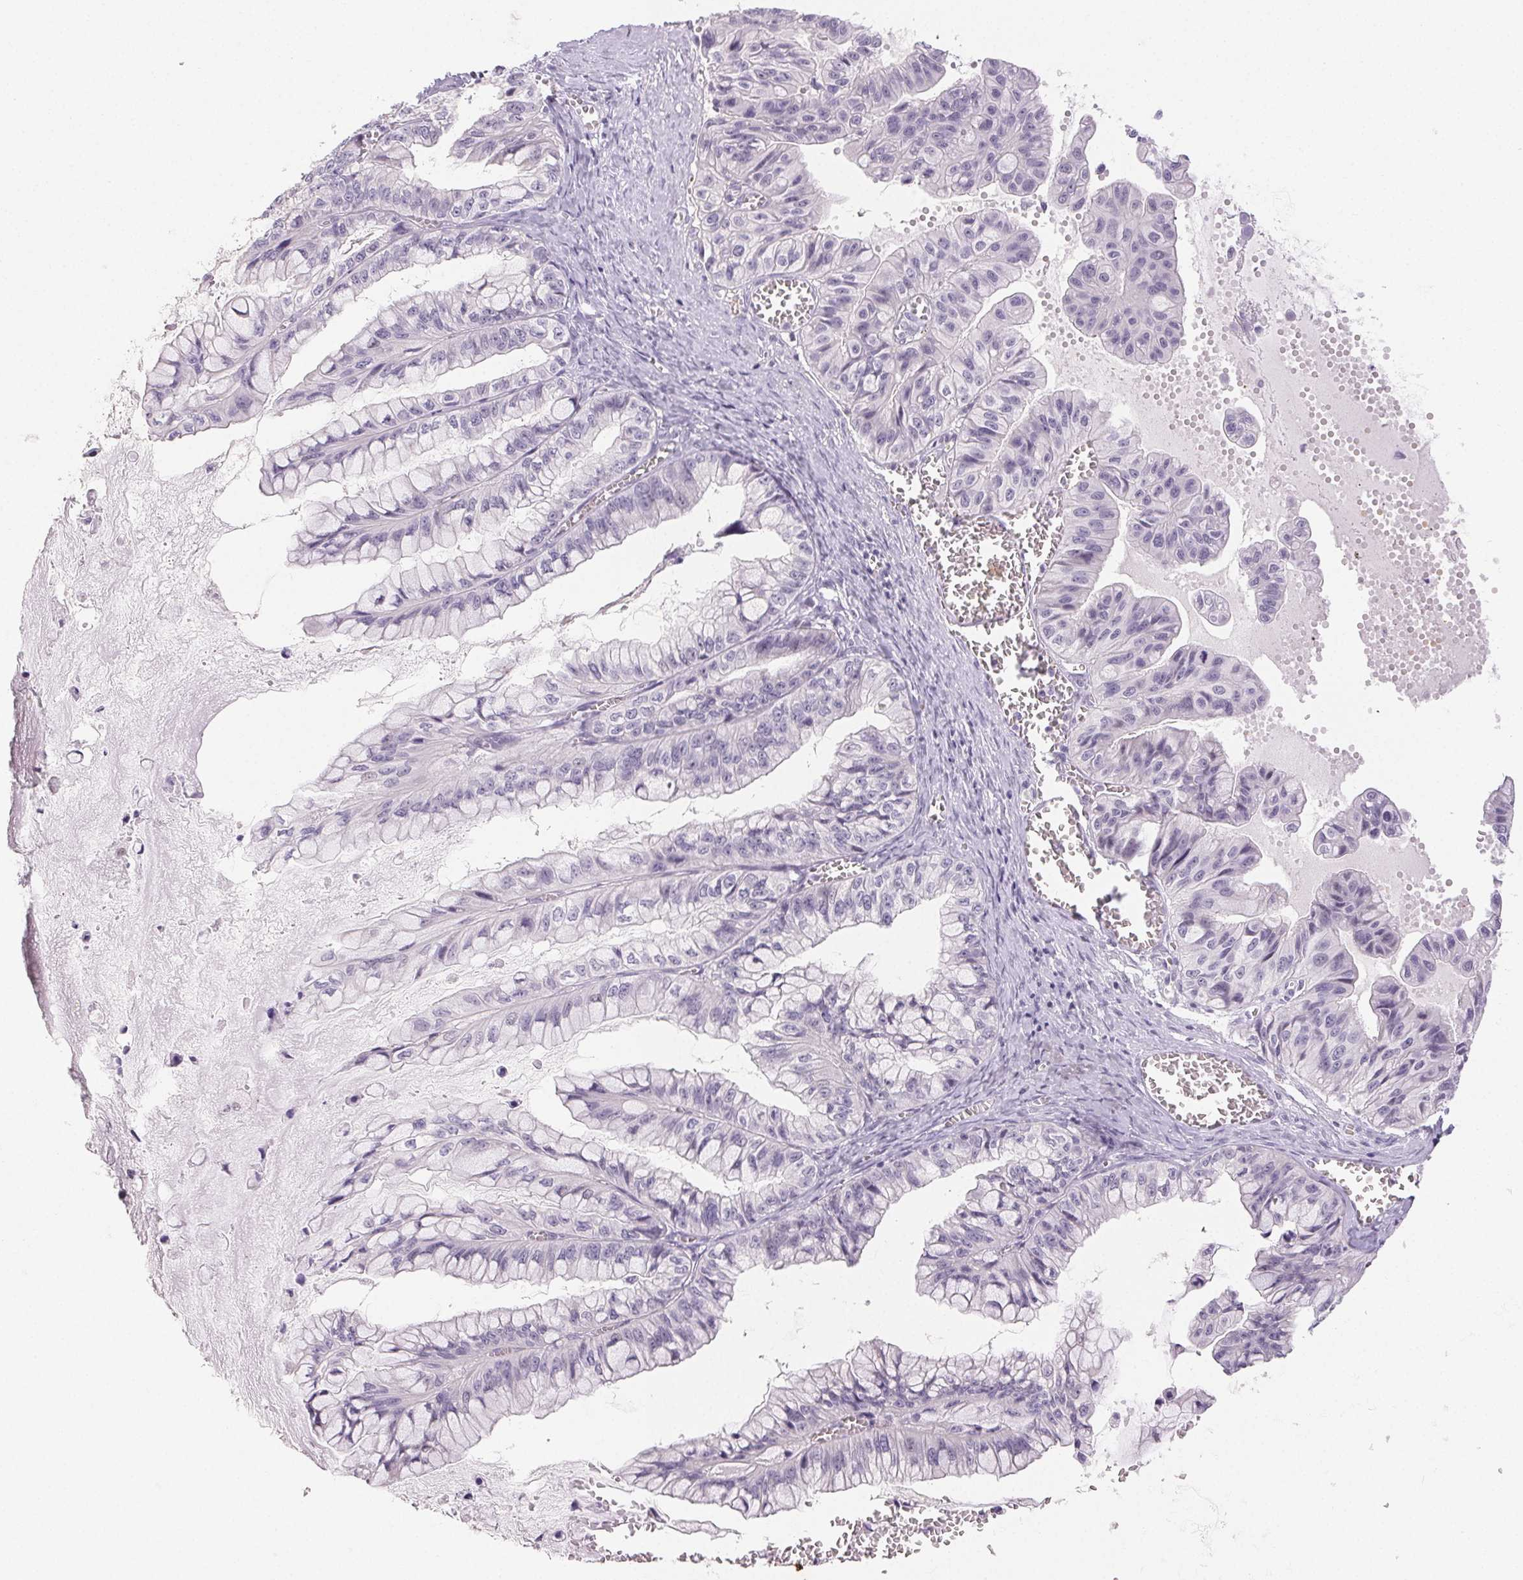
{"staining": {"intensity": "negative", "quantity": "none", "location": "none"}, "tissue": "ovarian cancer", "cell_type": "Tumor cells", "image_type": "cancer", "snomed": [{"axis": "morphology", "description": "Cystadenocarcinoma, mucinous, NOS"}, {"axis": "topography", "description": "Ovary"}], "caption": "A micrograph of human ovarian cancer (mucinous cystadenocarcinoma) is negative for staining in tumor cells. (DAB (3,3'-diaminobenzidine) immunohistochemistry visualized using brightfield microscopy, high magnification).", "gene": "BPIFB2", "patient": {"sex": "female", "age": 72}}